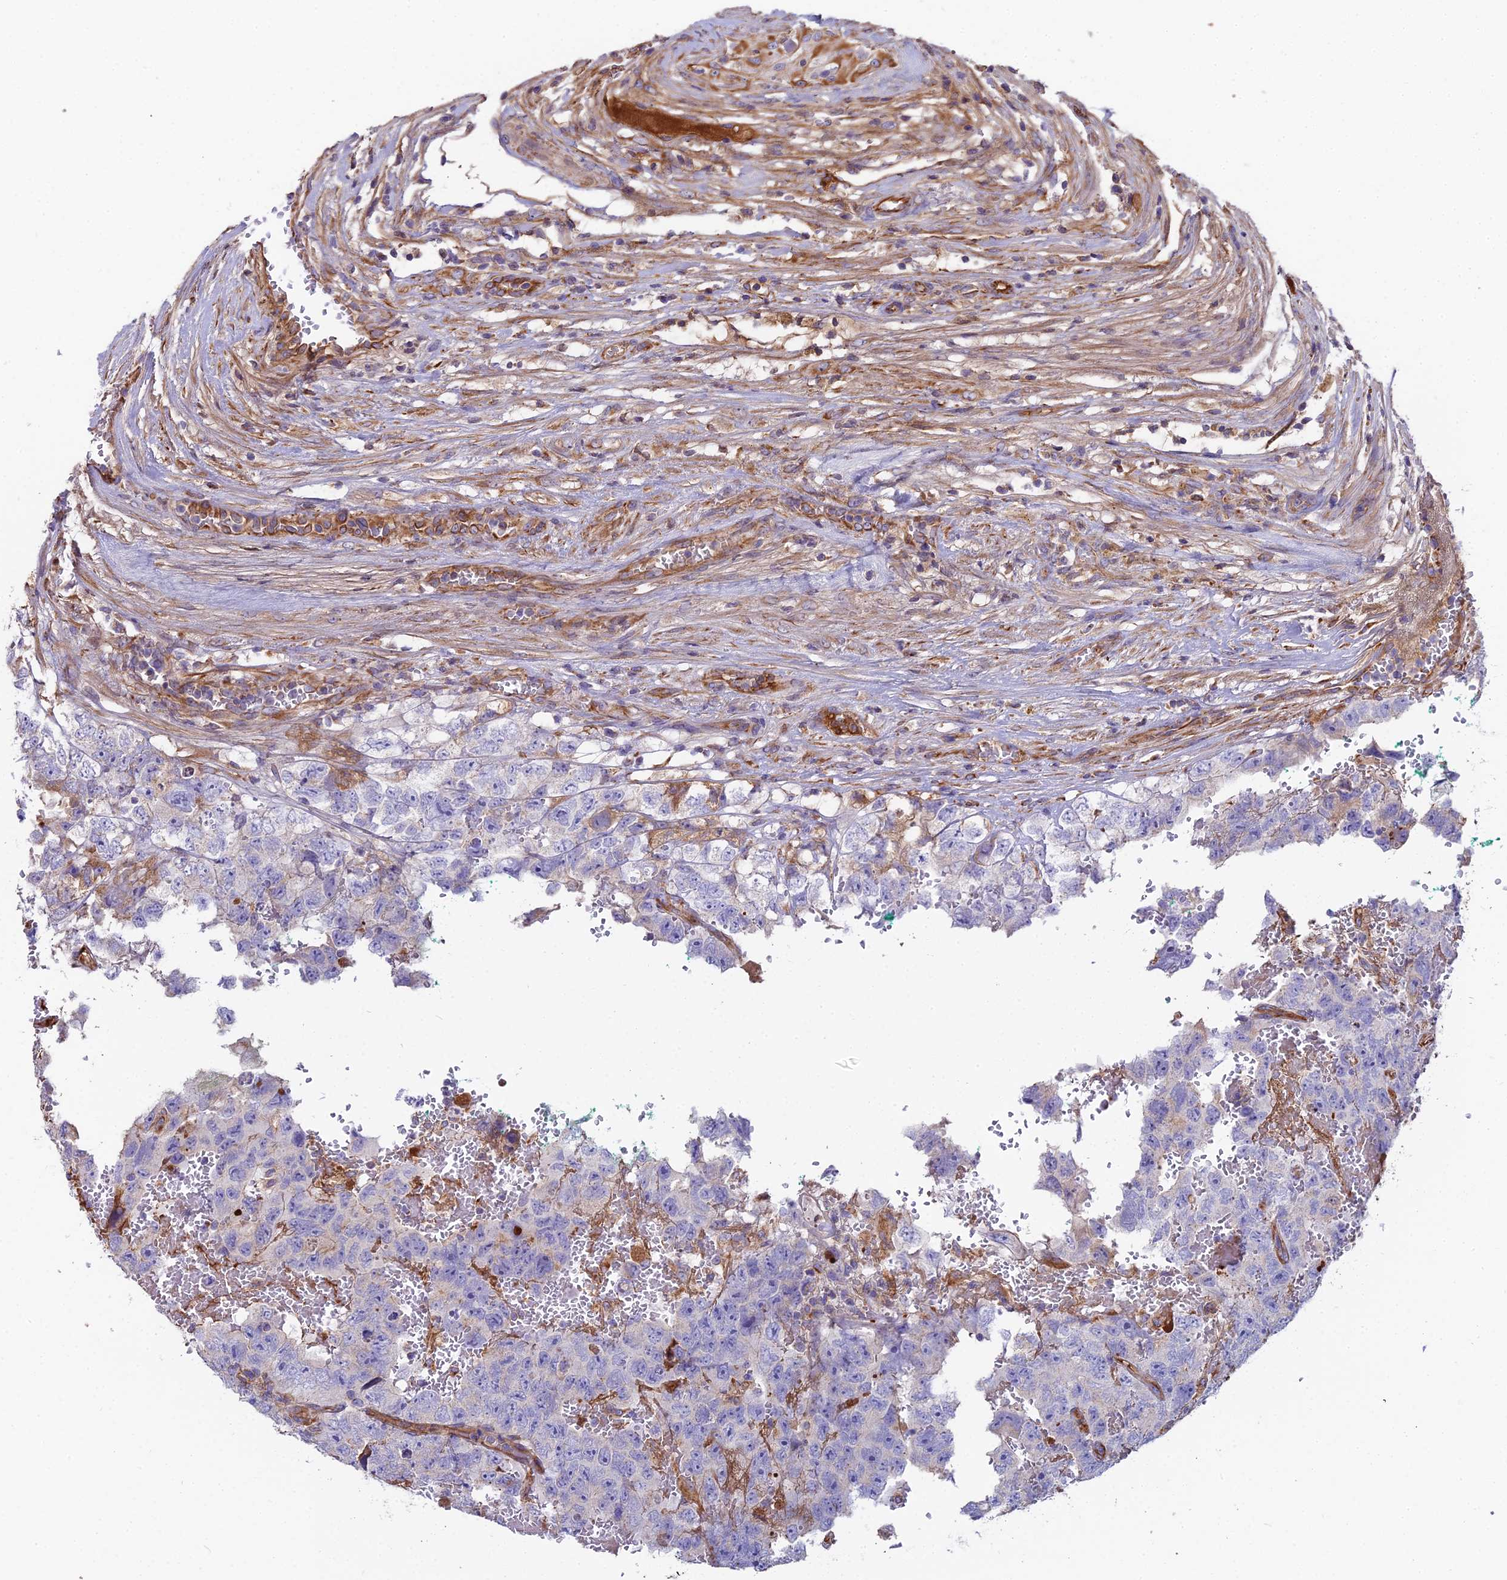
{"staining": {"intensity": "negative", "quantity": "none", "location": "none"}, "tissue": "testis cancer", "cell_type": "Tumor cells", "image_type": "cancer", "snomed": [{"axis": "morphology", "description": "Carcinoma, Embryonal, NOS"}, {"axis": "topography", "description": "Testis"}], "caption": "Immunohistochemistry (IHC) image of human testis cancer (embryonal carcinoma) stained for a protein (brown), which demonstrates no positivity in tumor cells.", "gene": "BEX4", "patient": {"sex": "male", "age": 45}}